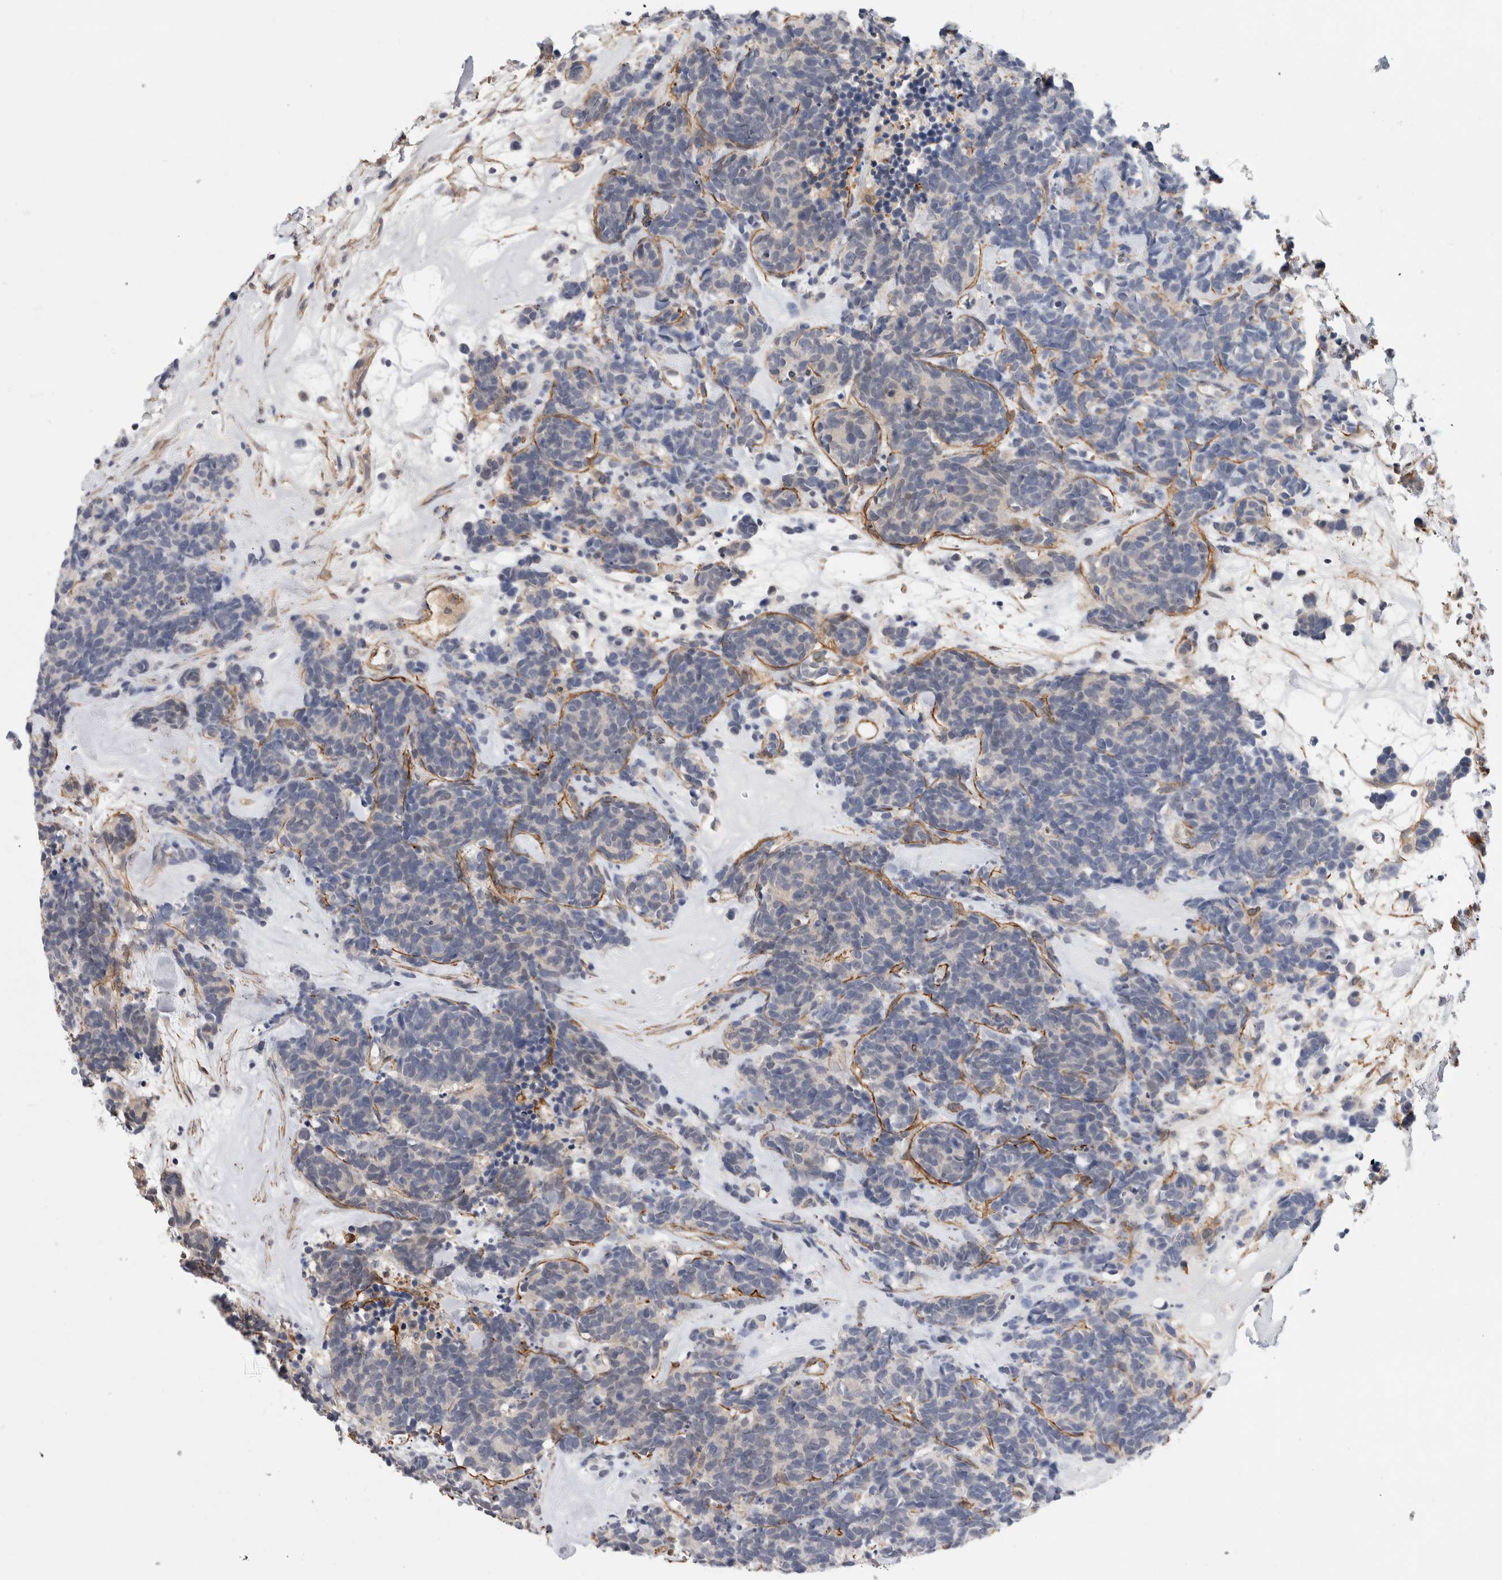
{"staining": {"intensity": "negative", "quantity": "none", "location": "none"}, "tissue": "carcinoid", "cell_type": "Tumor cells", "image_type": "cancer", "snomed": [{"axis": "morphology", "description": "Carcinoma, NOS"}, {"axis": "morphology", "description": "Carcinoid, malignant, NOS"}, {"axis": "topography", "description": "Urinary bladder"}], "caption": "Tumor cells are negative for protein expression in human malignant carcinoid. Brightfield microscopy of immunohistochemistry (IHC) stained with DAB (3,3'-diaminobenzidine) (brown) and hematoxylin (blue), captured at high magnification.", "gene": "PGM1", "patient": {"sex": "male", "age": 57}}